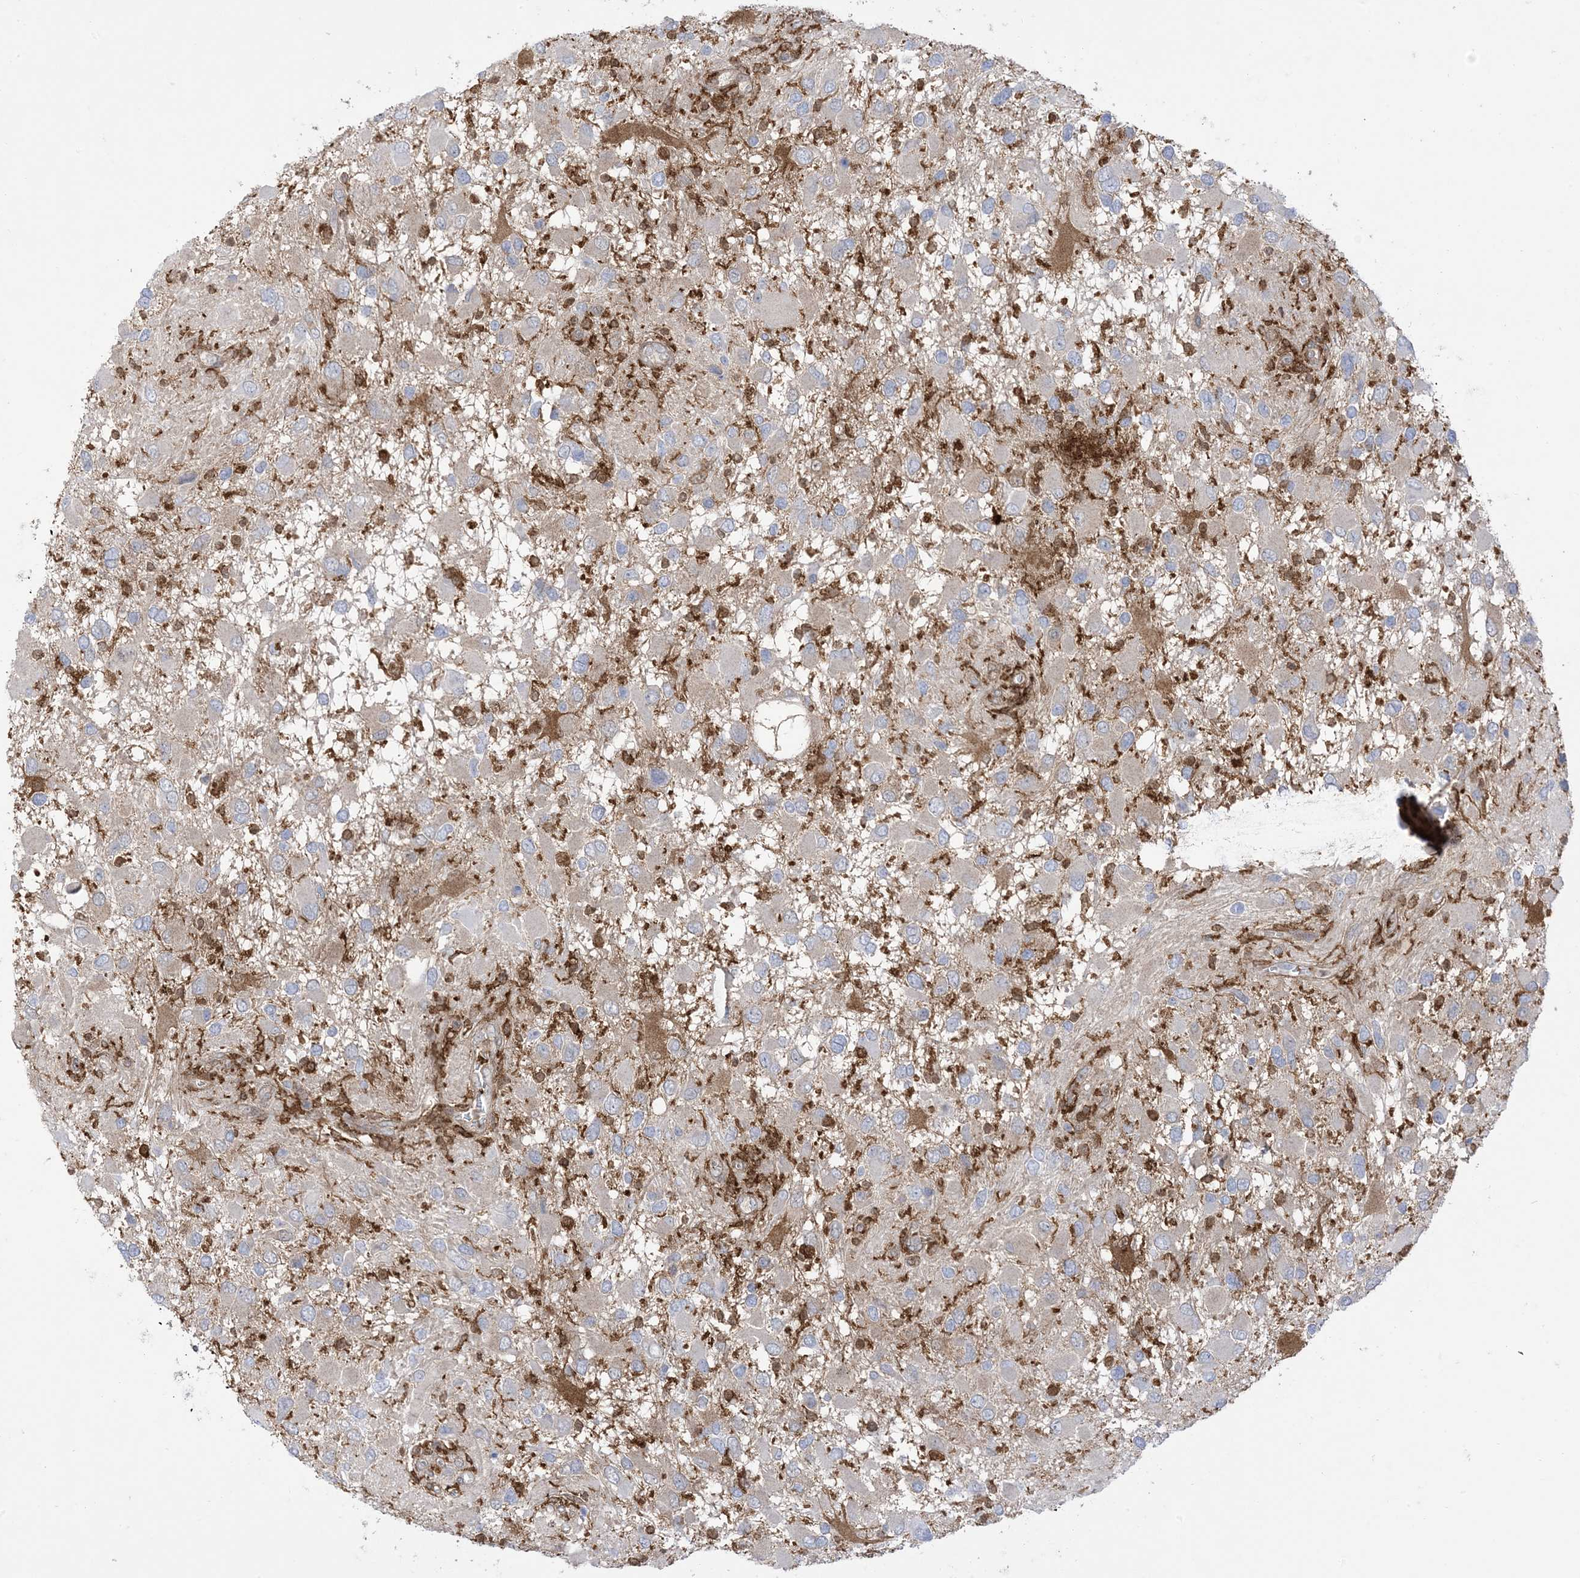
{"staining": {"intensity": "negative", "quantity": "none", "location": "none"}, "tissue": "glioma", "cell_type": "Tumor cells", "image_type": "cancer", "snomed": [{"axis": "morphology", "description": "Glioma, malignant, High grade"}, {"axis": "topography", "description": "Brain"}], "caption": "Immunohistochemical staining of malignant glioma (high-grade) exhibits no significant positivity in tumor cells.", "gene": "GSN", "patient": {"sex": "male", "age": 53}}